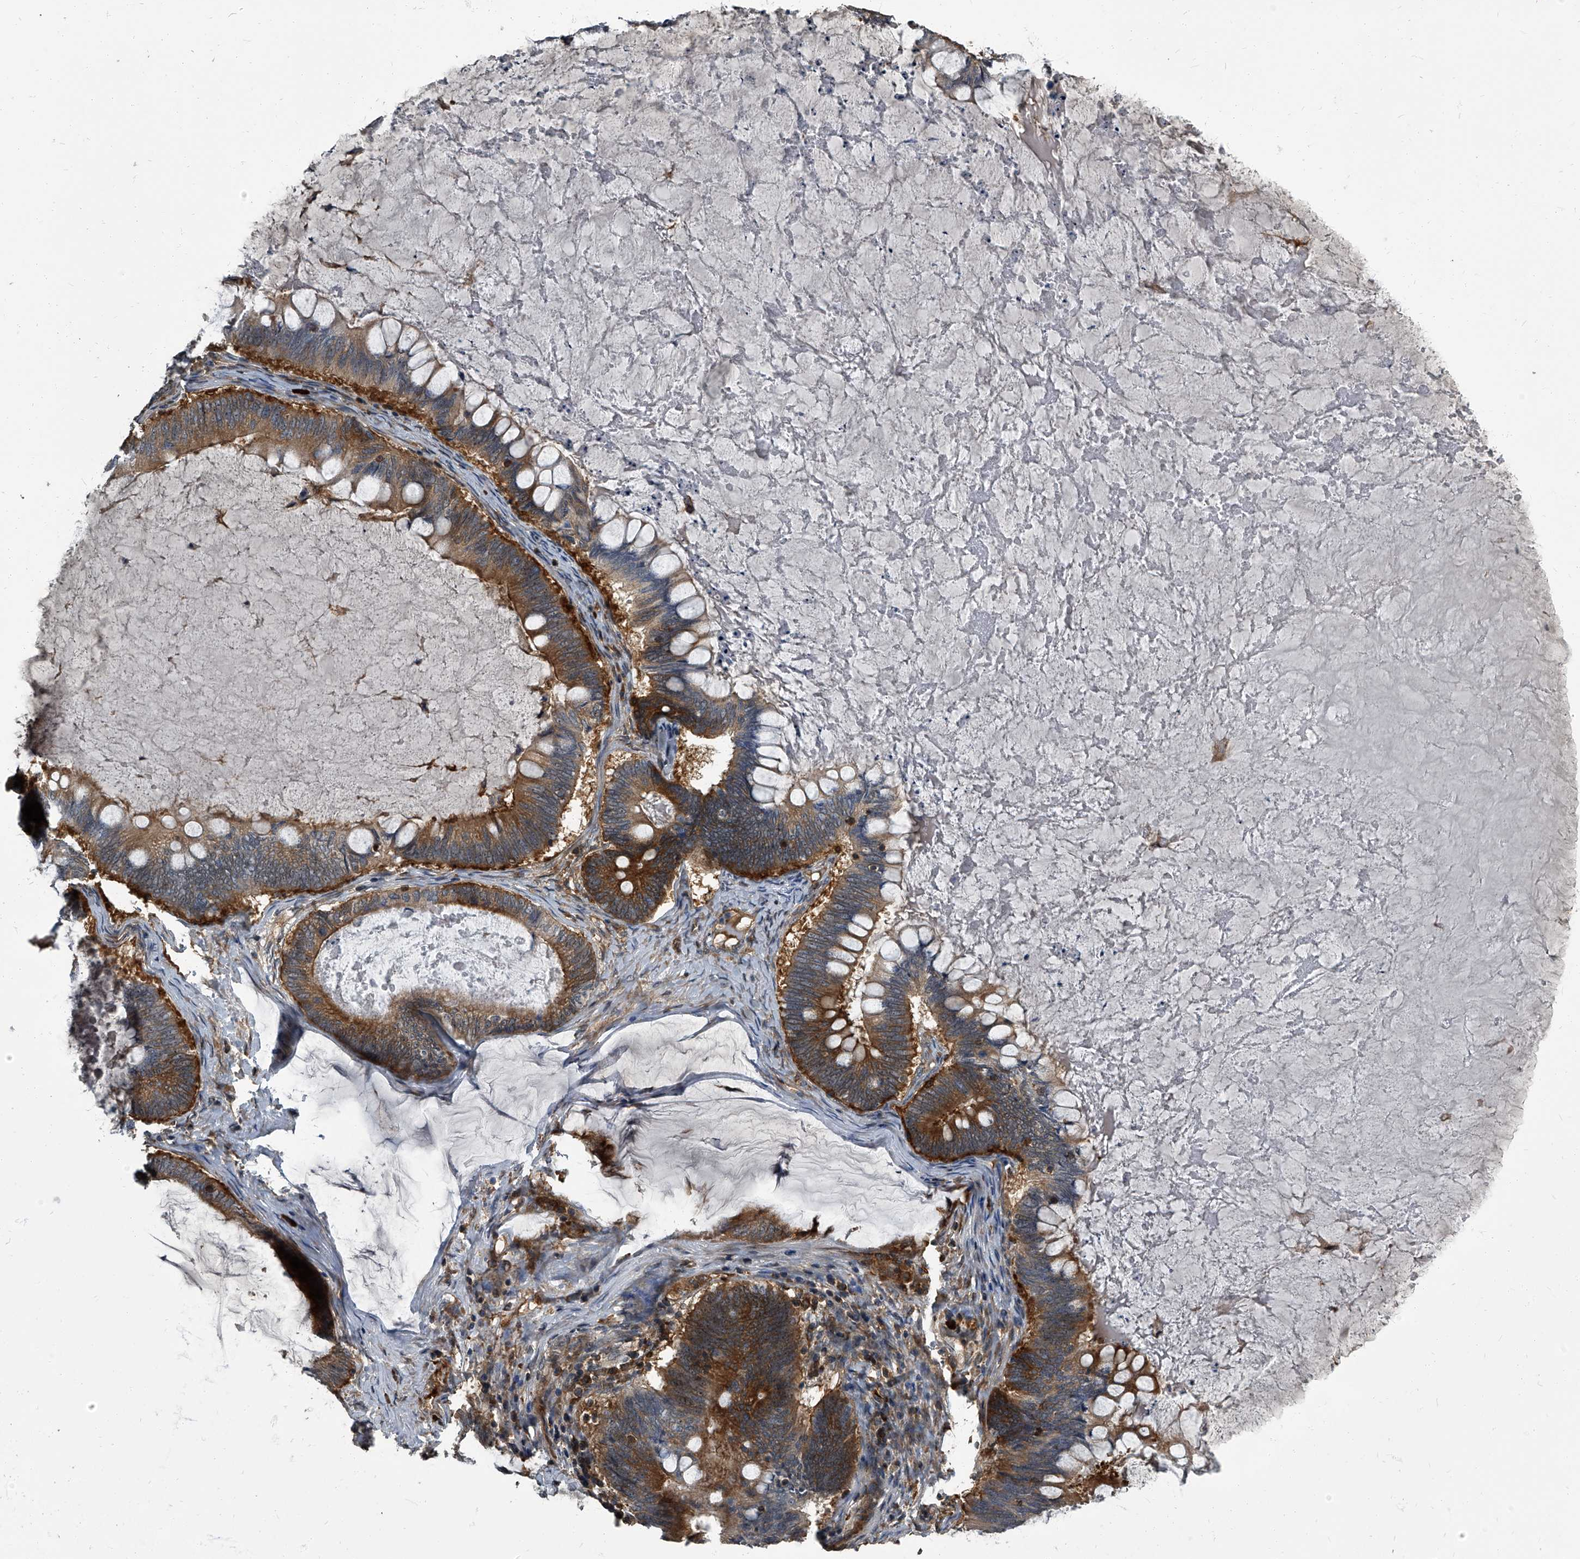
{"staining": {"intensity": "moderate", "quantity": ">75%", "location": "cytoplasmic/membranous"}, "tissue": "ovarian cancer", "cell_type": "Tumor cells", "image_type": "cancer", "snomed": [{"axis": "morphology", "description": "Cystadenocarcinoma, mucinous, NOS"}, {"axis": "topography", "description": "Ovary"}], "caption": "DAB immunohistochemical staining of human mucinous cystadenocarcinoma (ovarian) displays moderate cytoplasmic/membranous protein staining in about >75% of tumor cells.", "gene": "CDV3", "patient": {"sex": "female", "age": 61}}